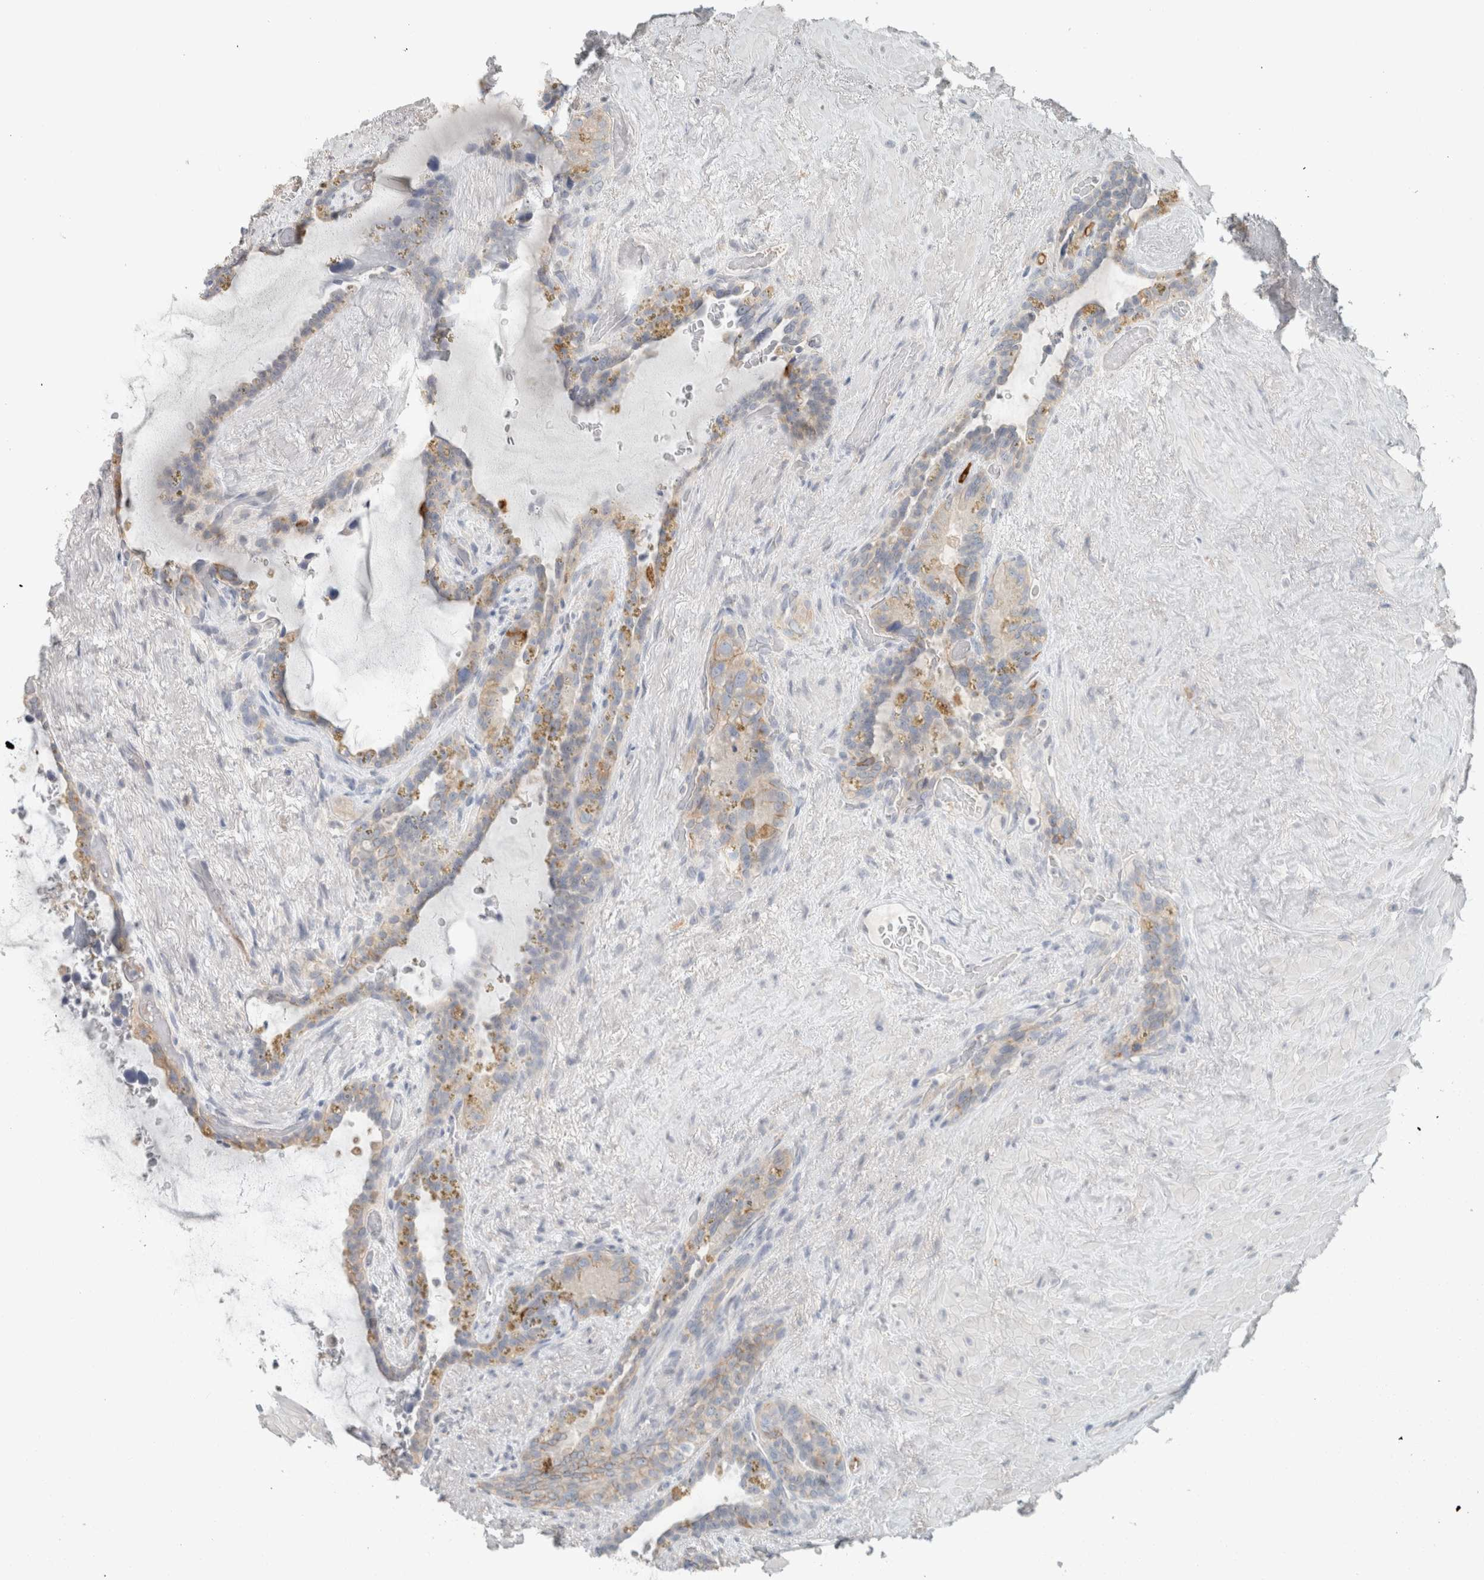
{"staining": {"intensity": "weak", "quantity": ">75%", "location": "cytoplasmic/membranous"}, "tissue": "seminal vesicle", "cell_type": "Glandular cells", "image_type": "normal", "snomed": [{"axis": "morphology", "description": "Normal tissue, NOS"}, {"axis": "topography", "description": "Seminal veicle"}], "caption": "Protein analysis of normal seminal vesicle exhibits weak cytoplasmic/membranous expression in approximately >75% of glandular cells.", "gene": "SCIN", "patient": {"sex": "male", "age": 80}}